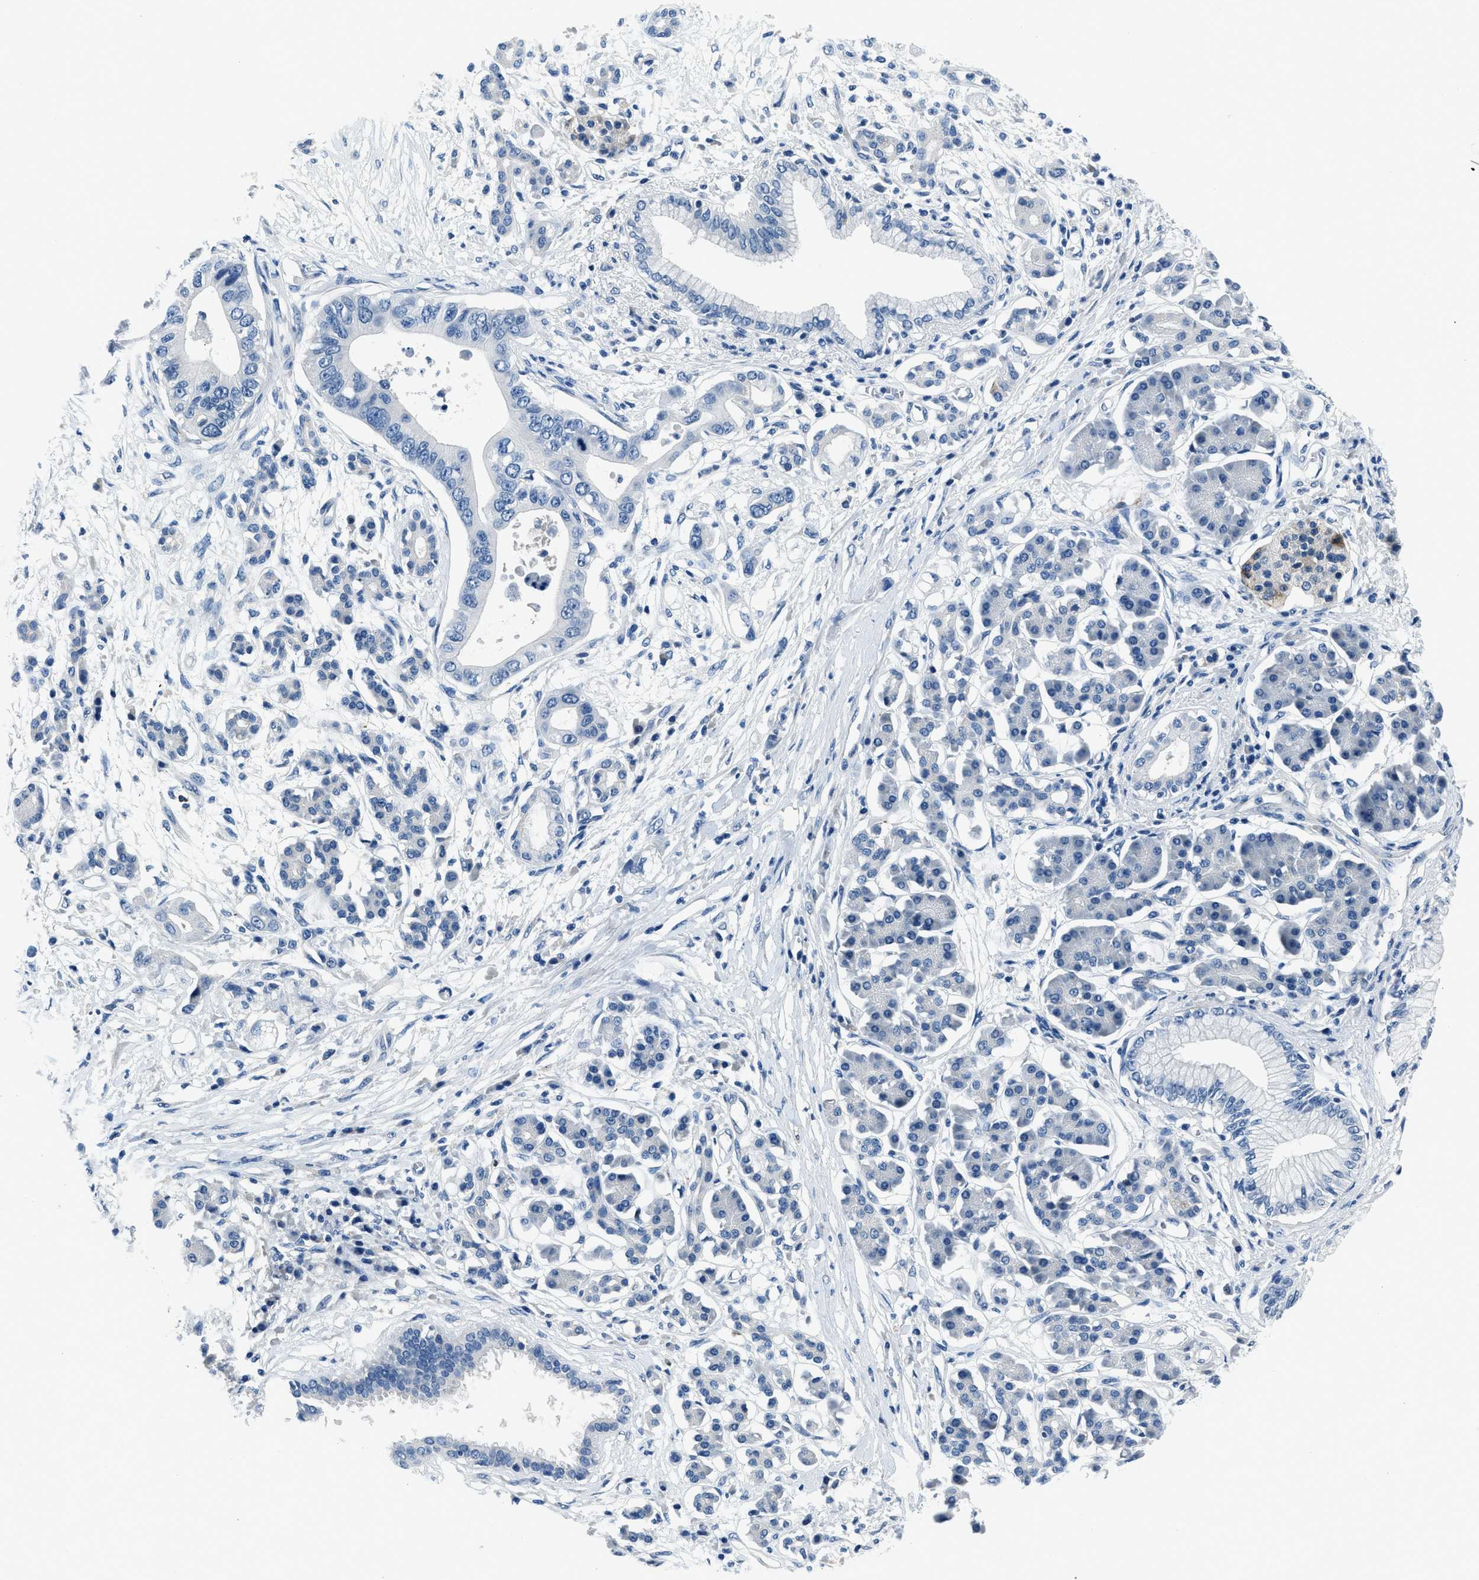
{"staining": {"intensity": "negative", "quantity": "none", "location": "none"}, "tissue": "pancreatic cancer", "cell_type": "Tumor cells", "image_type": "cancer", "snomed": [{"axis": "morphology", "description": "Adenocarcinoma, NOS"}, {"axis": "topography", "description": "Pancreas"}], "caption": "Immunohistochemistry of human pancreatic cancer (adenocarcinoma) displays no positivity in tumor cells.", "gene": "GJA3", "patient": {"sex": "male", "age": 77}}